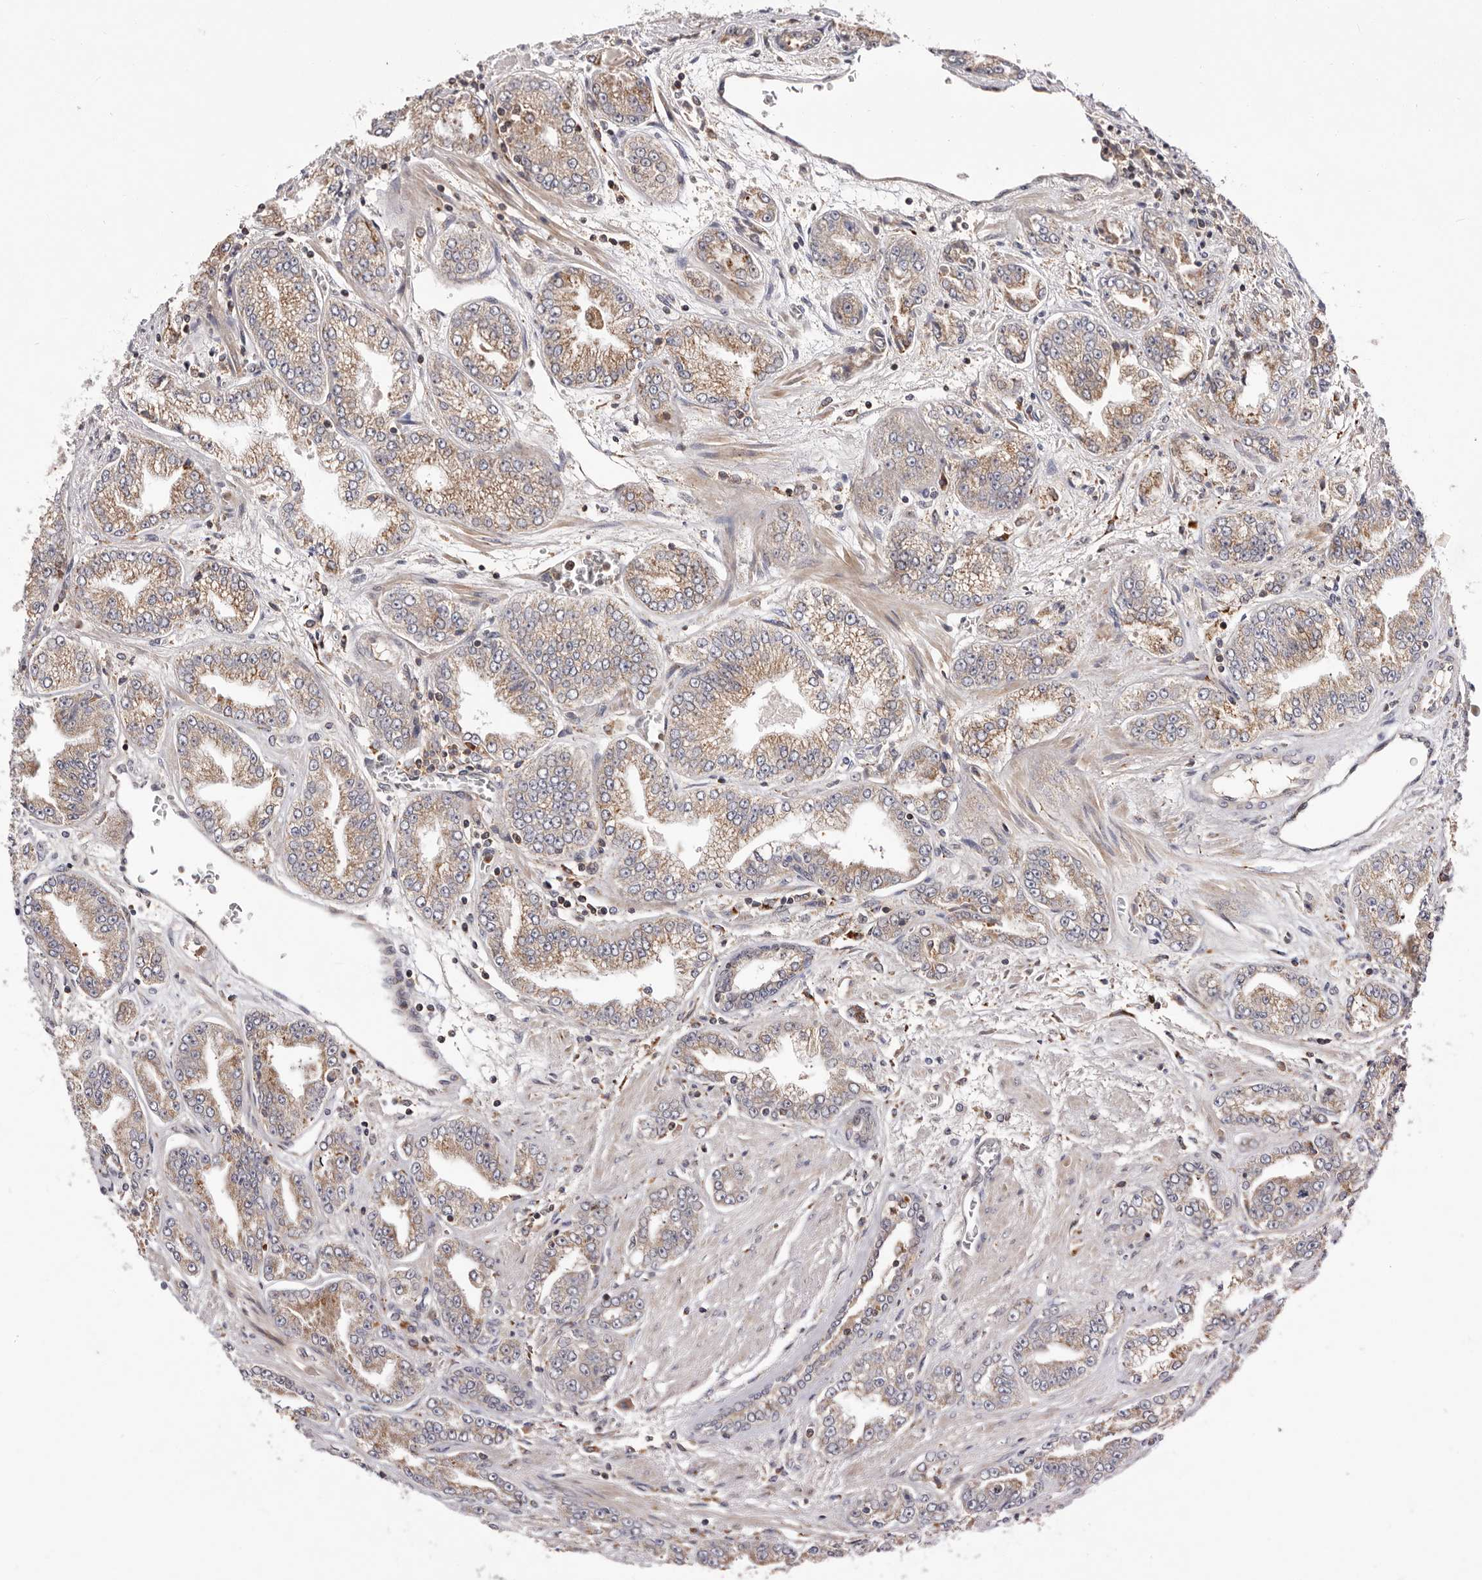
{"staining": {"intensity": "weak", "quantity": "25%-75%", "location": "cytoplasmic/membranous"}, "tissue": "prostate cancer", "cell_type": "Tumor cells", "image_type": "cancer", "snomed": [{"axis": "morphology", "description": "Adenocarcinoma, High grade"}, {"axis": "topography", "description": "Prostate"}], "caption": "Immunohistochemistry histopathology image of neoplastic tissue: human prostate cancer stained using immunohistochemistry reveals low levels of weak protein expression localized specifically in the cytoplasmic/membranous of tumor cells, appearing as a cytoplasmic/membranous brown color.", "gene": "RNF213", "patient": {"sex": "male", "age": 71}}